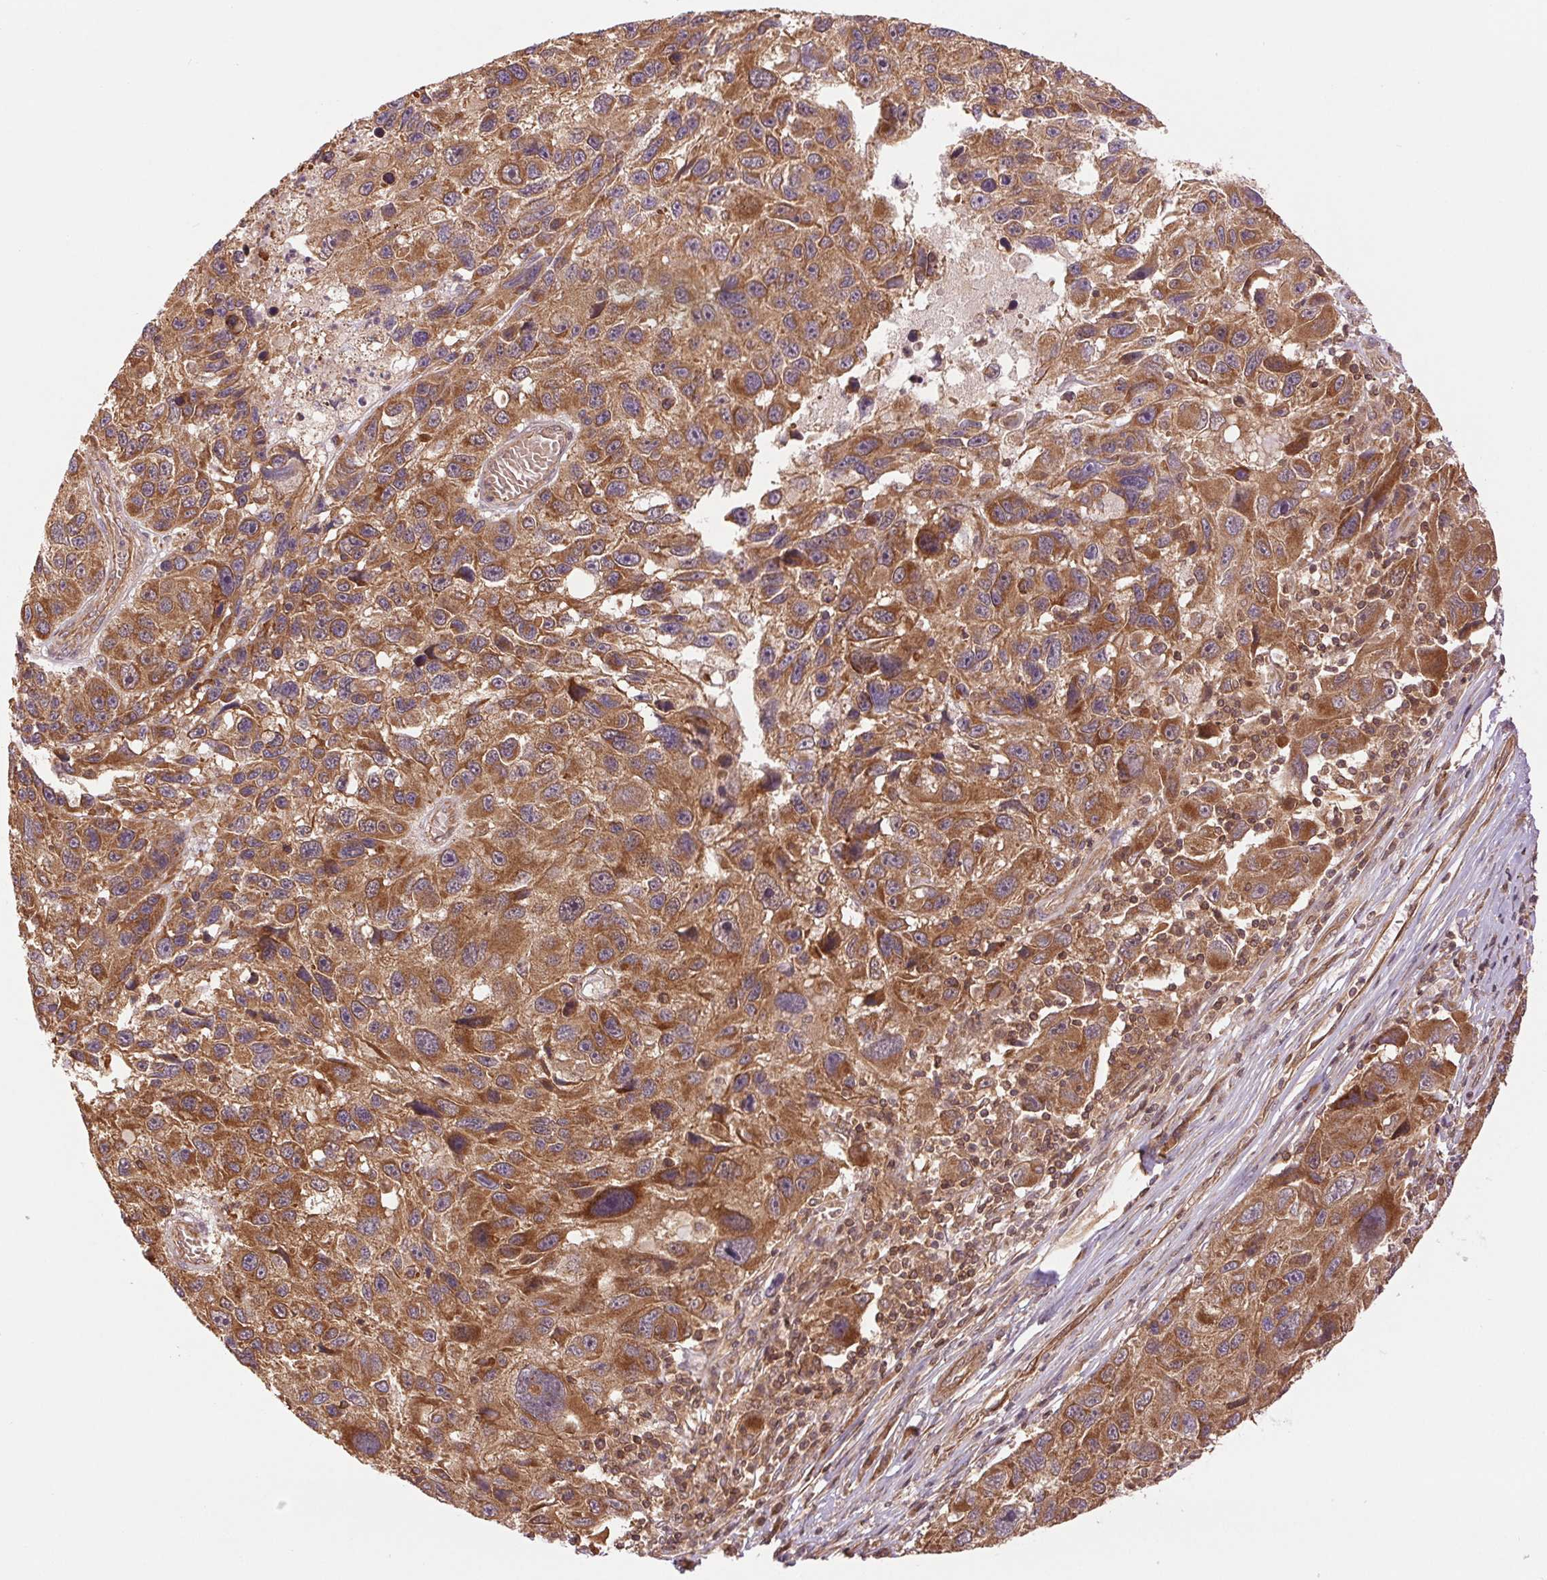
{"staining": {"intensity": "moderate", "quantity": ">75%", "location": "cytoplasmic/membranous"}, "tissue": "melanoma", "cell_type": "Tumor cells", "image_type": "cancer", "snomed": [{"axis": "morphology", "description": "Malignant melanoma, NOS"}, {"axis": "topography", "description": "Skin"}], "caption": "Human malignant melanoma stained with a protein marker reveals moderate staining in tumor cells.", "gene": "STARD7", "patient": {"sex": "male", "age": 53}}